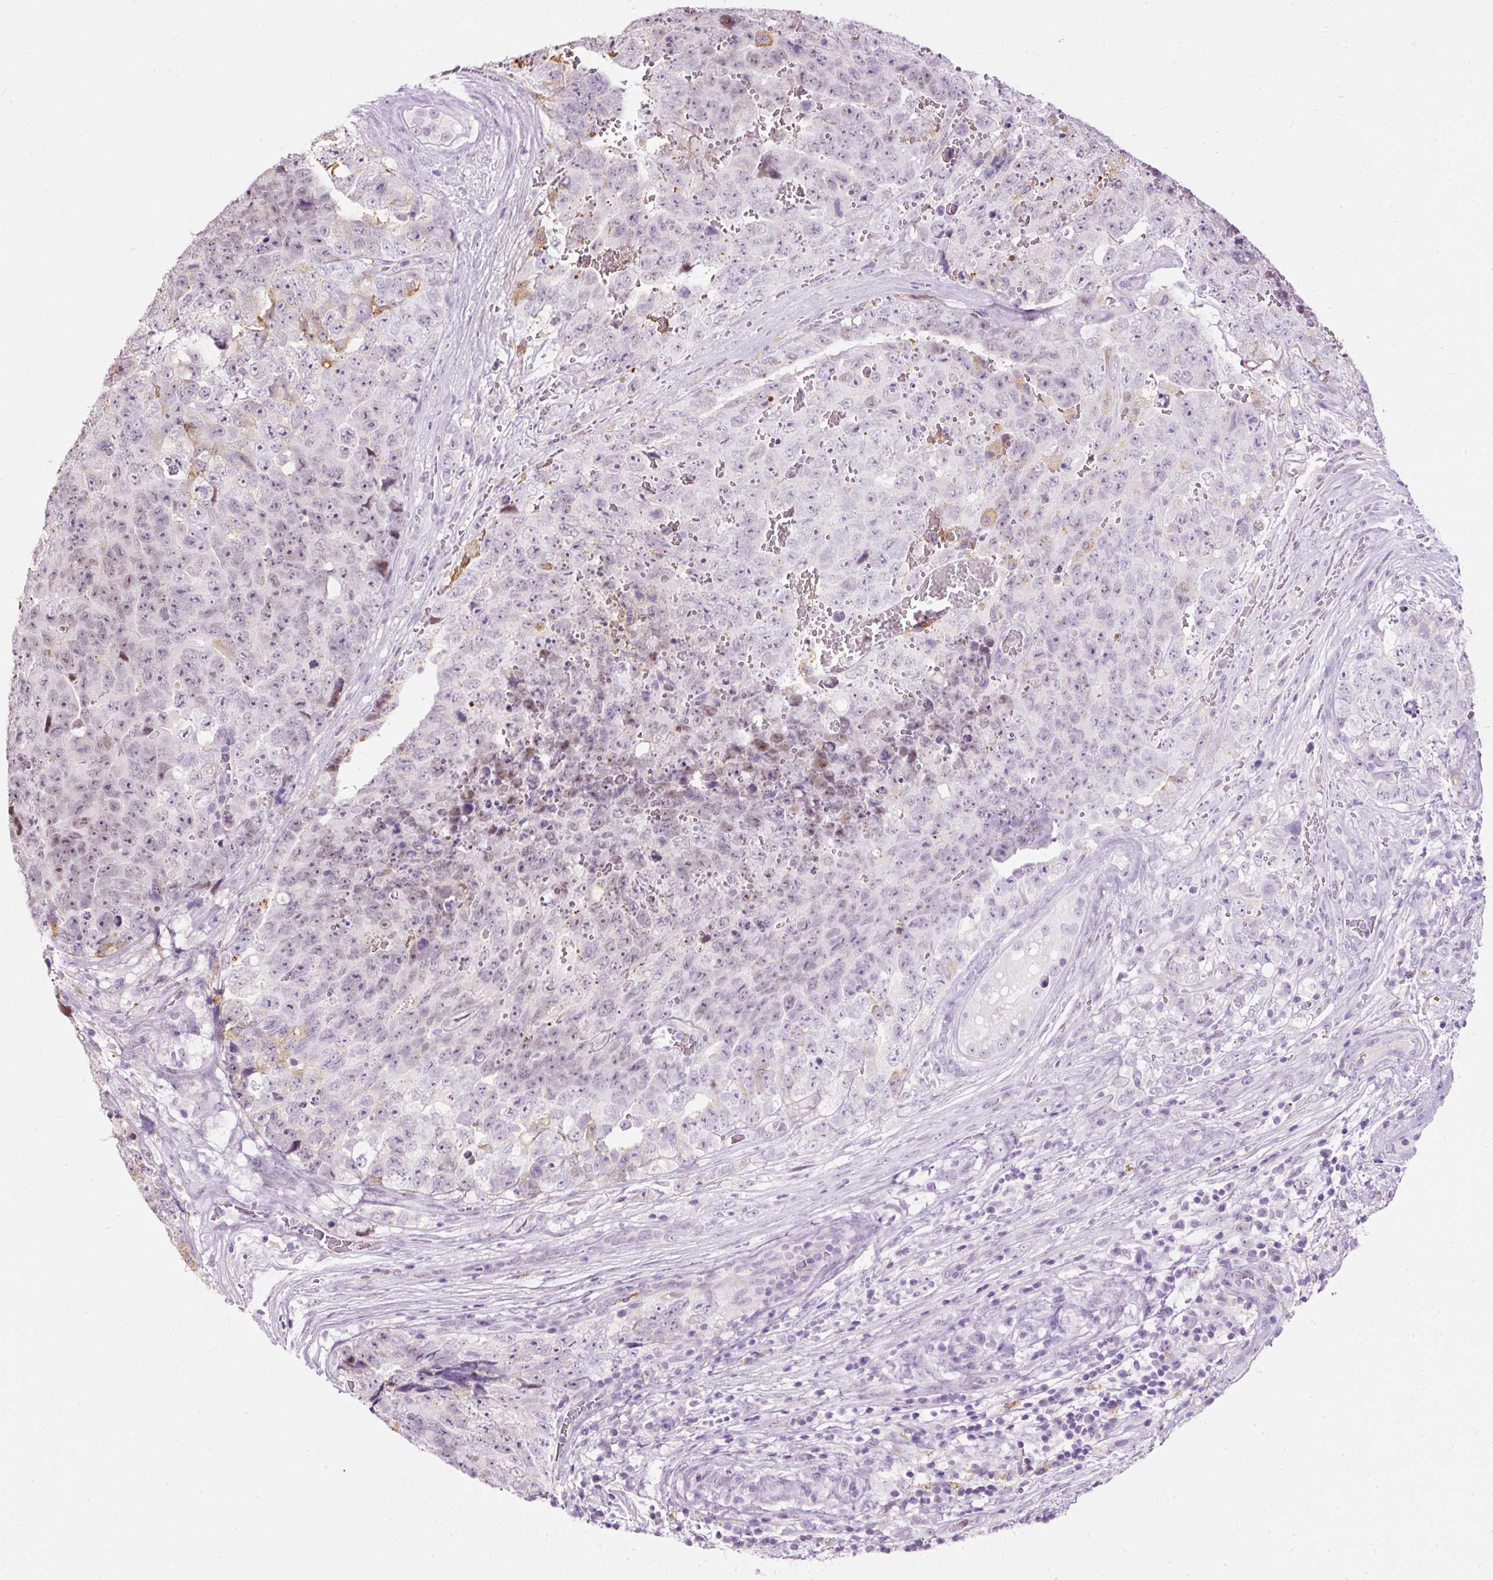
{"staining": {"intensity": "weak", "quantity": "<25%", "location": "nuclear"}, "tissue": "testis cancer", "cell_type": "Tumor cells", "image_type": "cancer", "snomed": [{"axis": "morphology", "description": "Seminoma, NOS"}, {"axis": "morphology", "description": "Teratoma, malignant, NOS"}, {"axis": "topography", "description": "Testis"}], "caption": "High power microscopy photomicrograph of an immunohistochemistry image of testis cancer, revealing no significant staining in tumor cells.", "gene": "PDE6B", "patient": {"sex": "male", "age": 34}}